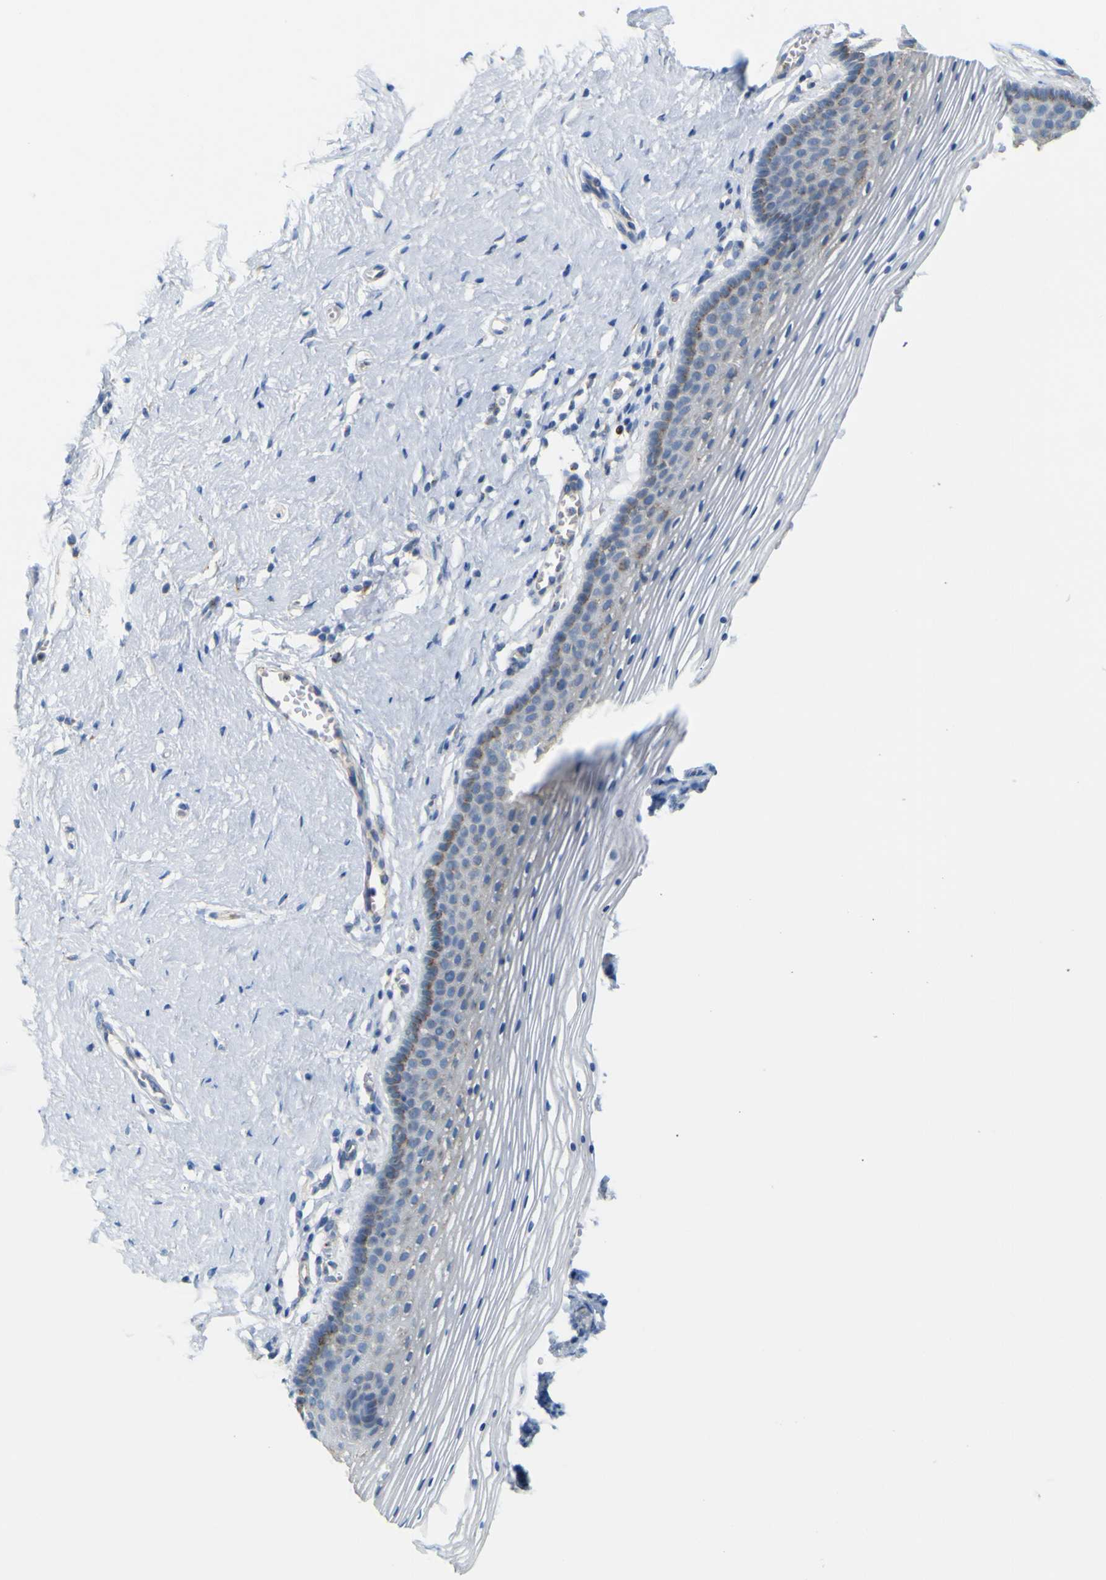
{"staining": {"intensity": "weak", "quantity": "<25%", "location": "cytoplasmic/membranous"}, "tissue": "vagina", "cell_type": "Squamous epithelial cells", "image_type": "normal", "snomed": [{"axis": "morphology", "description": "Normal tissue, NOS"}, {"axis": "topography", "description": "Vagina"}], "caption": "High power microscopy photomicrograph of an immunohistochemistry histopathology image of benign vagina, revealing no significant staining in squamous epithelial cells.", "gene": "IGF2R", "patient": {"sex": "female", "age": 32}}